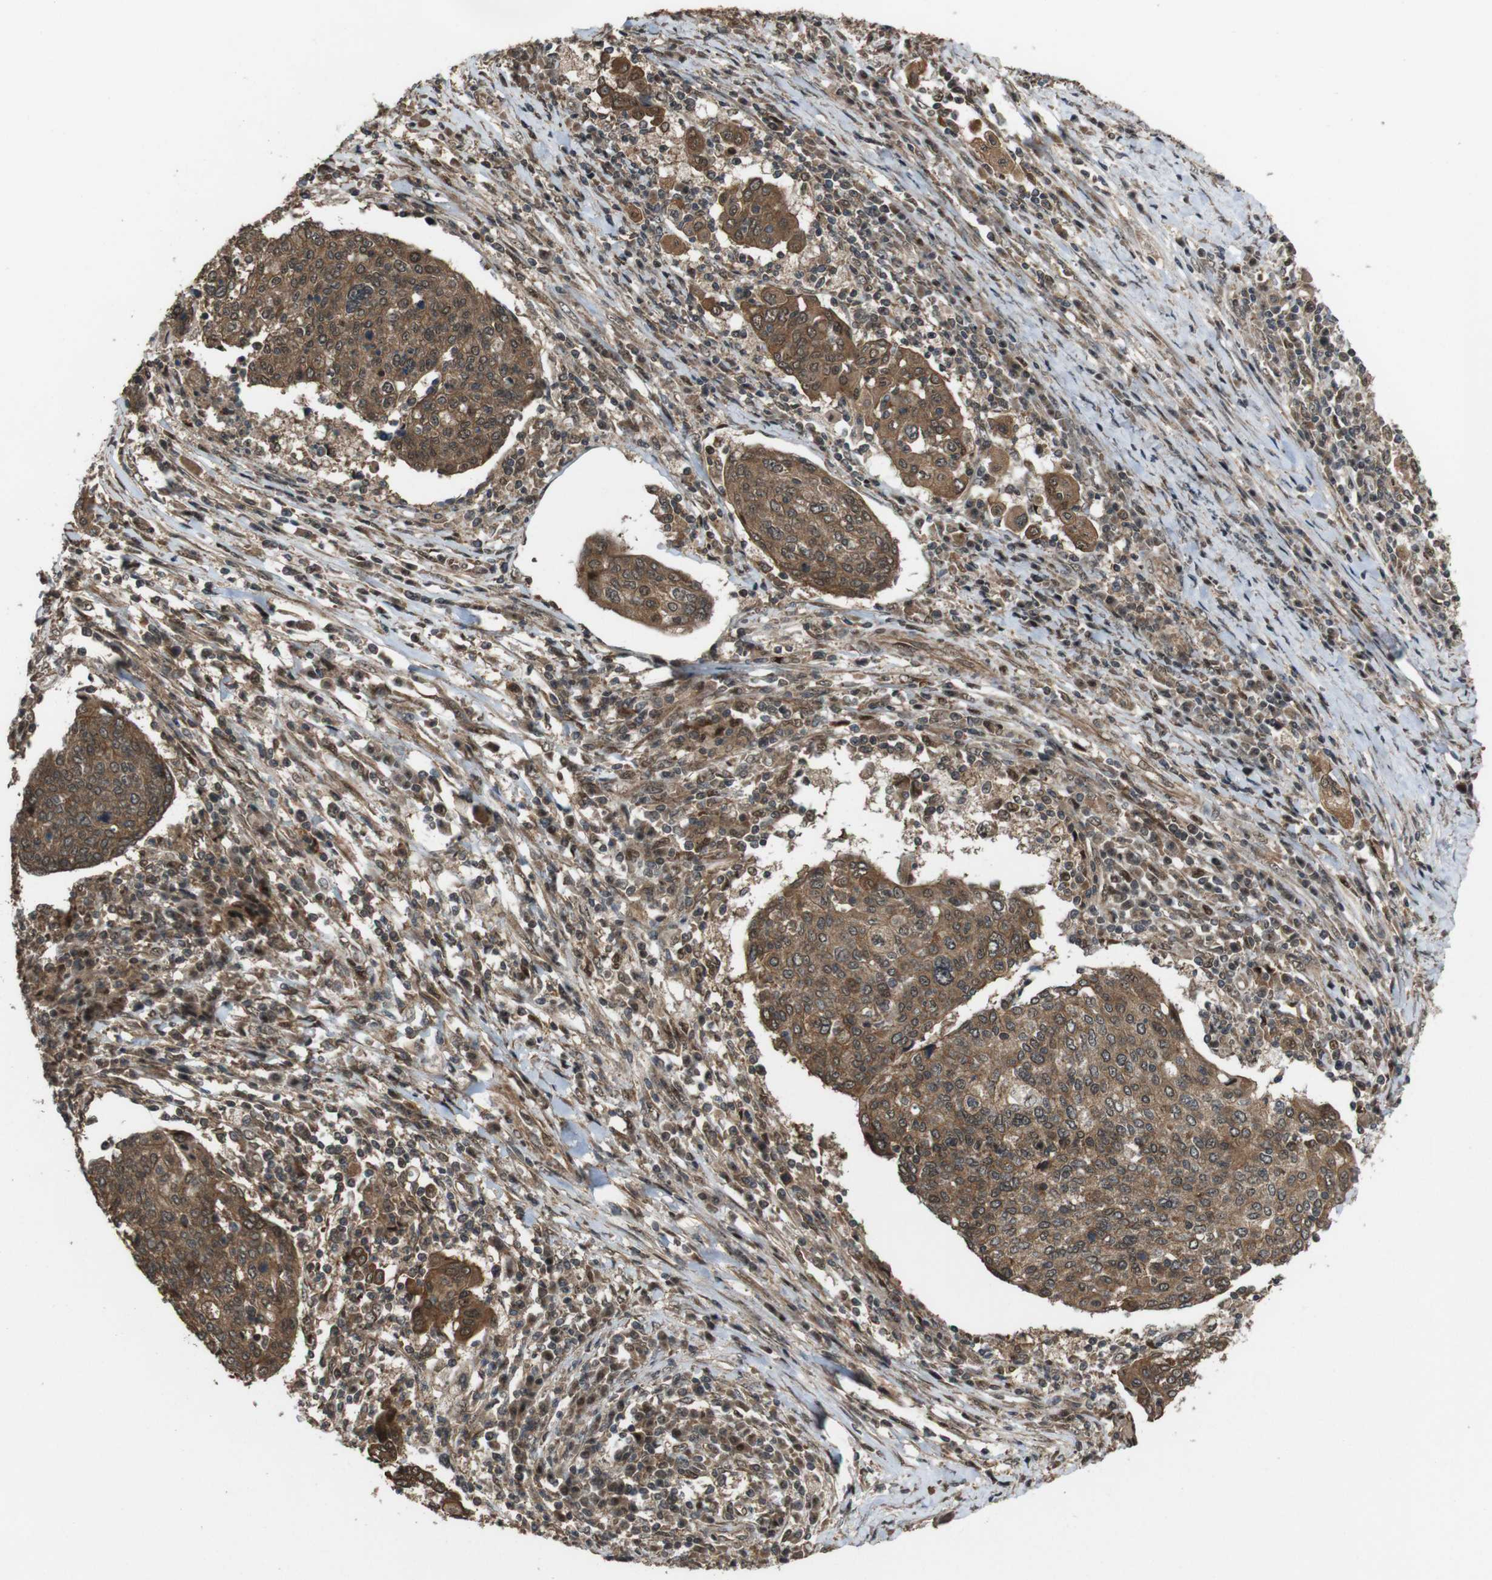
{"staining": {"intensity": "moderate", "quantity": ">75%", "location": "cytoplasmic/membranous"}, "tissue": "cervical cancer", "cell_type": "Tumor cells", "image_type": "cancer", "snomed": [{"axis": "morphology", "description": "Squamous cell carcinoma, NOS"}, {"axis": "topography", "description": "Cervix"}], "caption": "IHC of human cervical cancer (squamous cell carcinoma) reveals medium levels of moderate cytoplasmic/membranous expression in about >75% of tumor cells.", "gene": "CDC34", "patient": {"sex": "female", "age": 40}}